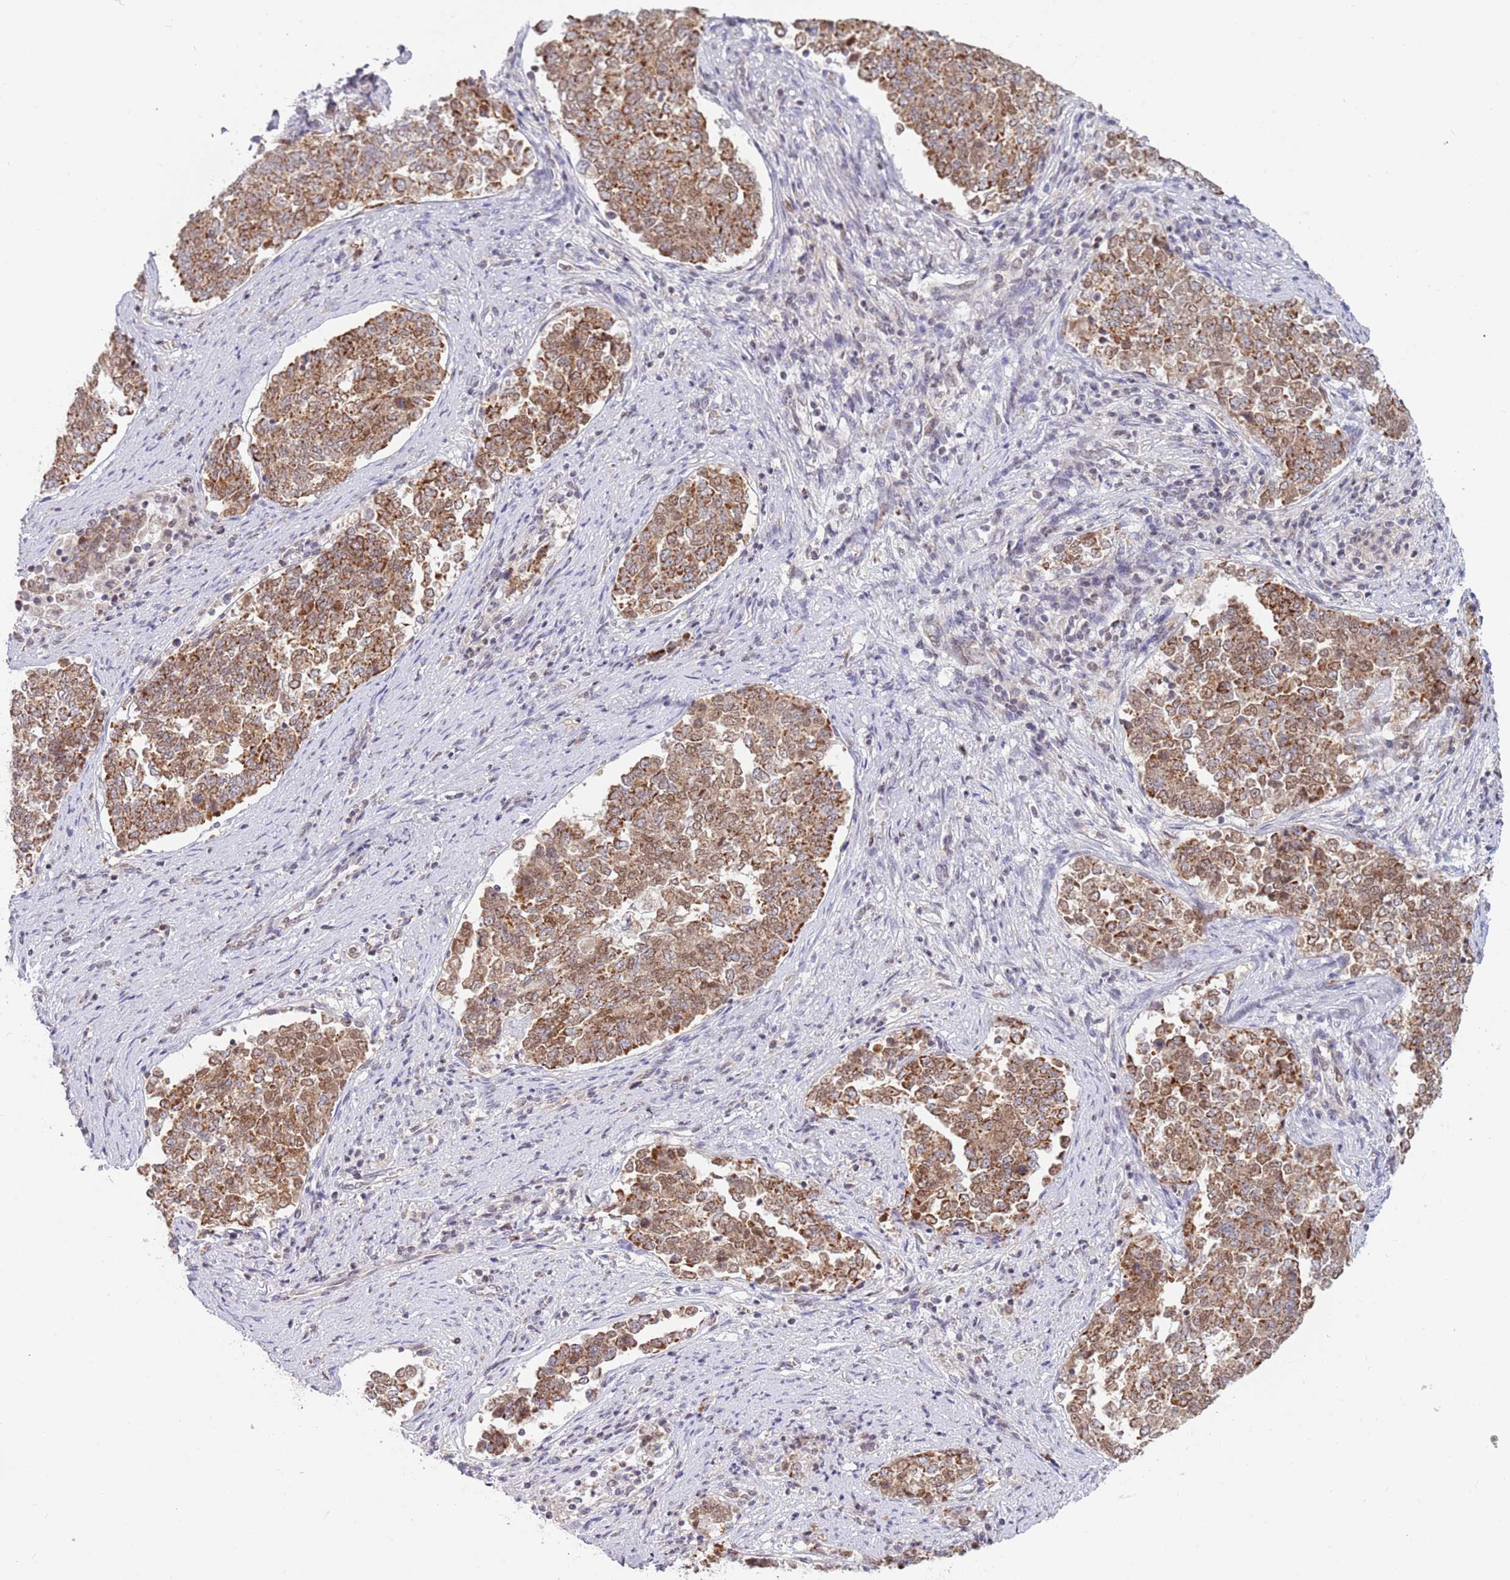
{"staining": {"intensity": "moderate", "quantity": ">75%", "location": "cytoplasmic/membranous"}, "tissue": "endometrial cancer", "cell_type": "Tumor cells", "image_type": "cancer", "snomed": [{"axis": "morphology", "description": "Adenocarcinoma, NOS"}, {"axis": "topography", "description": "Endometrium"}], "caption": "Brown immunohistochemical staining in endometrial cancer shows moderate cytoplasmic/membranous expression in about >75% of tumor cells. (DAB IHC with brightfield microscopy, high magnification).", "gene": "TIMM13", "patient": {"sex": "female", "age": 80}}